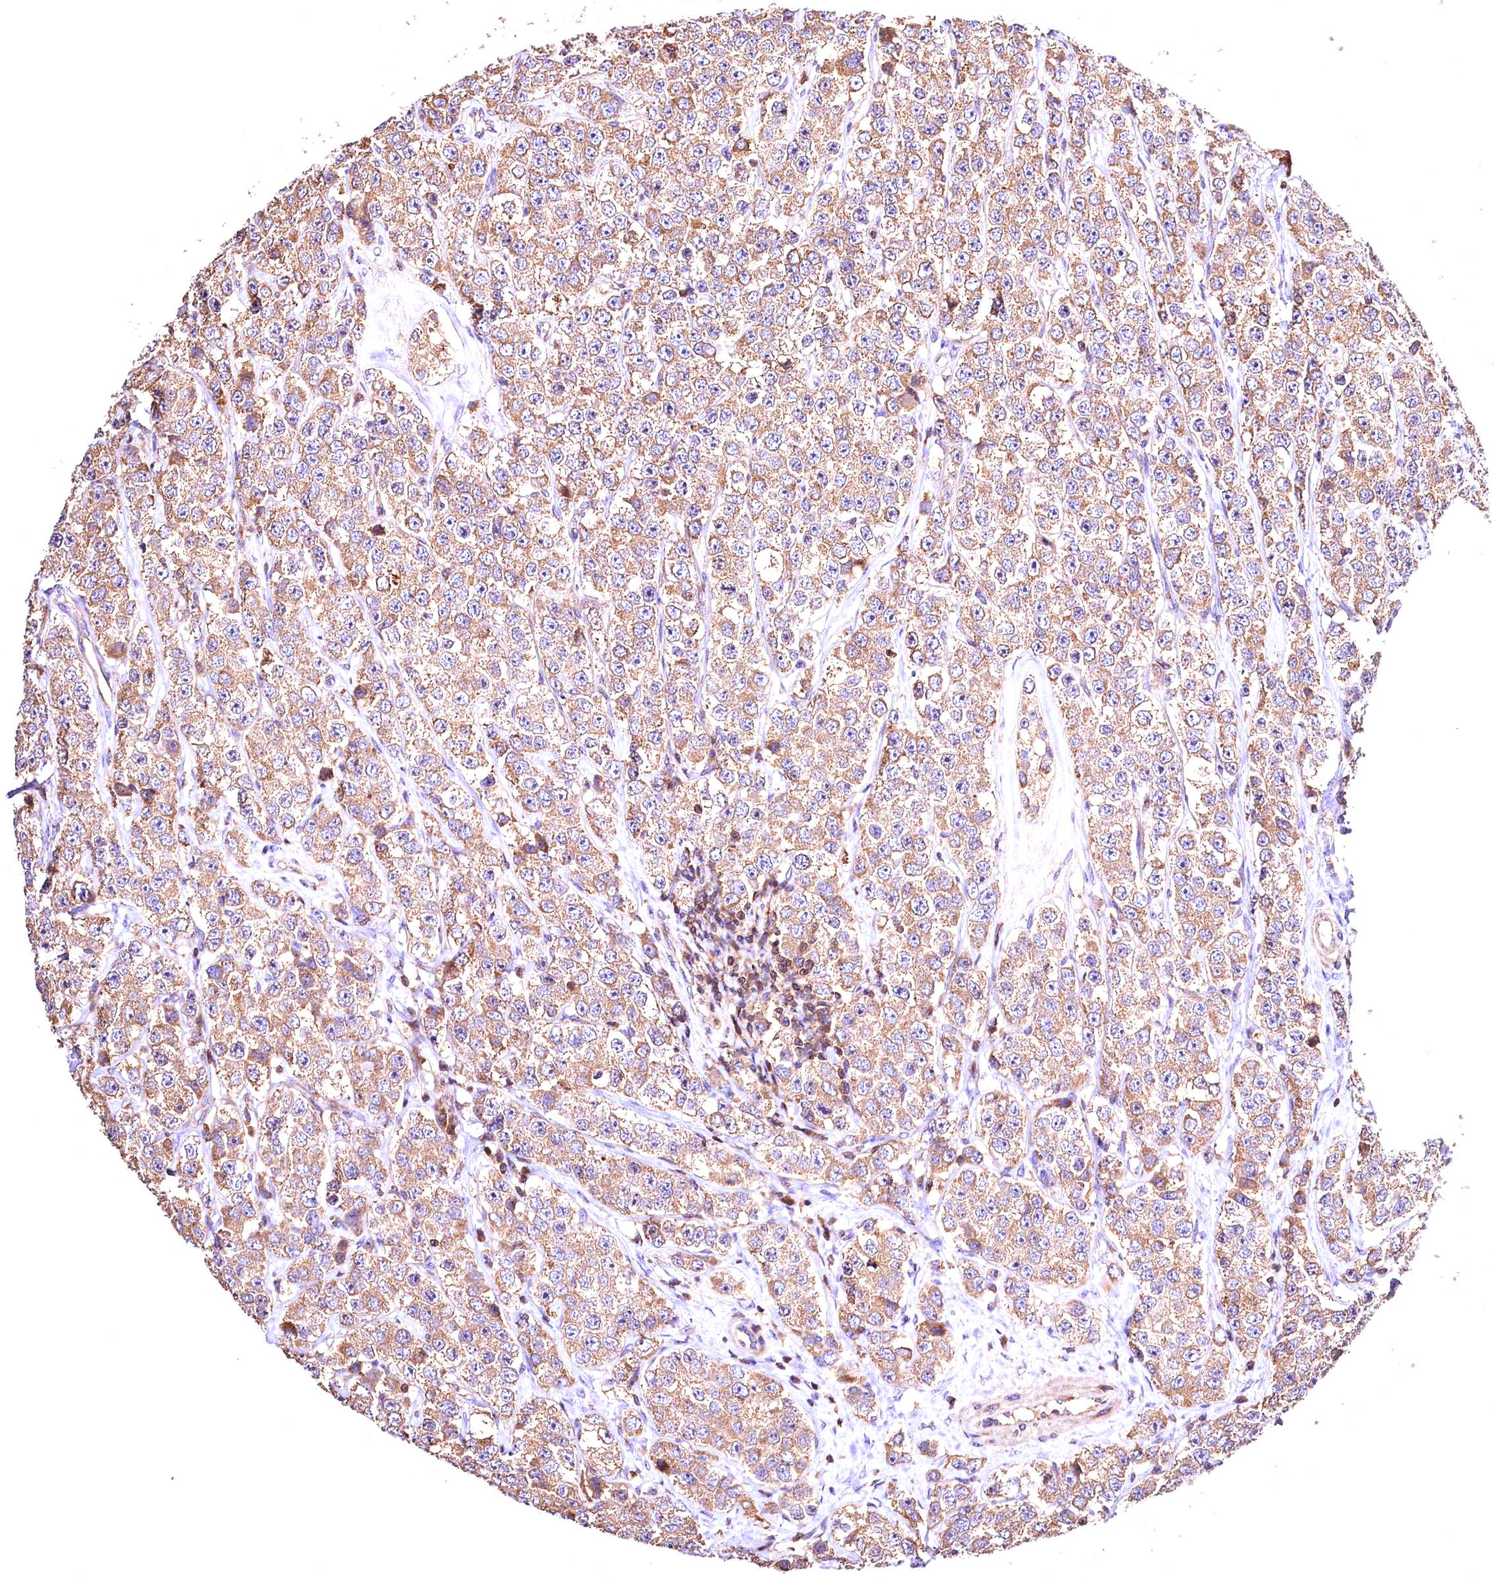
{"staining": {"intensity": "moderate", "quantity": ">75%", "location": "cytoplasmic/membranous"}, "tissue": "testis cancer", "cell_type": "Tumor cells", "image_type": "cancer", "snomed": [{"axis": "morphology", "description": "Seminoma, NOS"}, {"axis": "topography", "description": "Testis"}], "caption": "Human testis cancer stained for a protein (brown) exhibits moderate cytoplasmic/membranous positive positivity in approximately >75% of tumor cells.", "gene": "KPTN", "patient": {"sex": "male", "age": 28}}